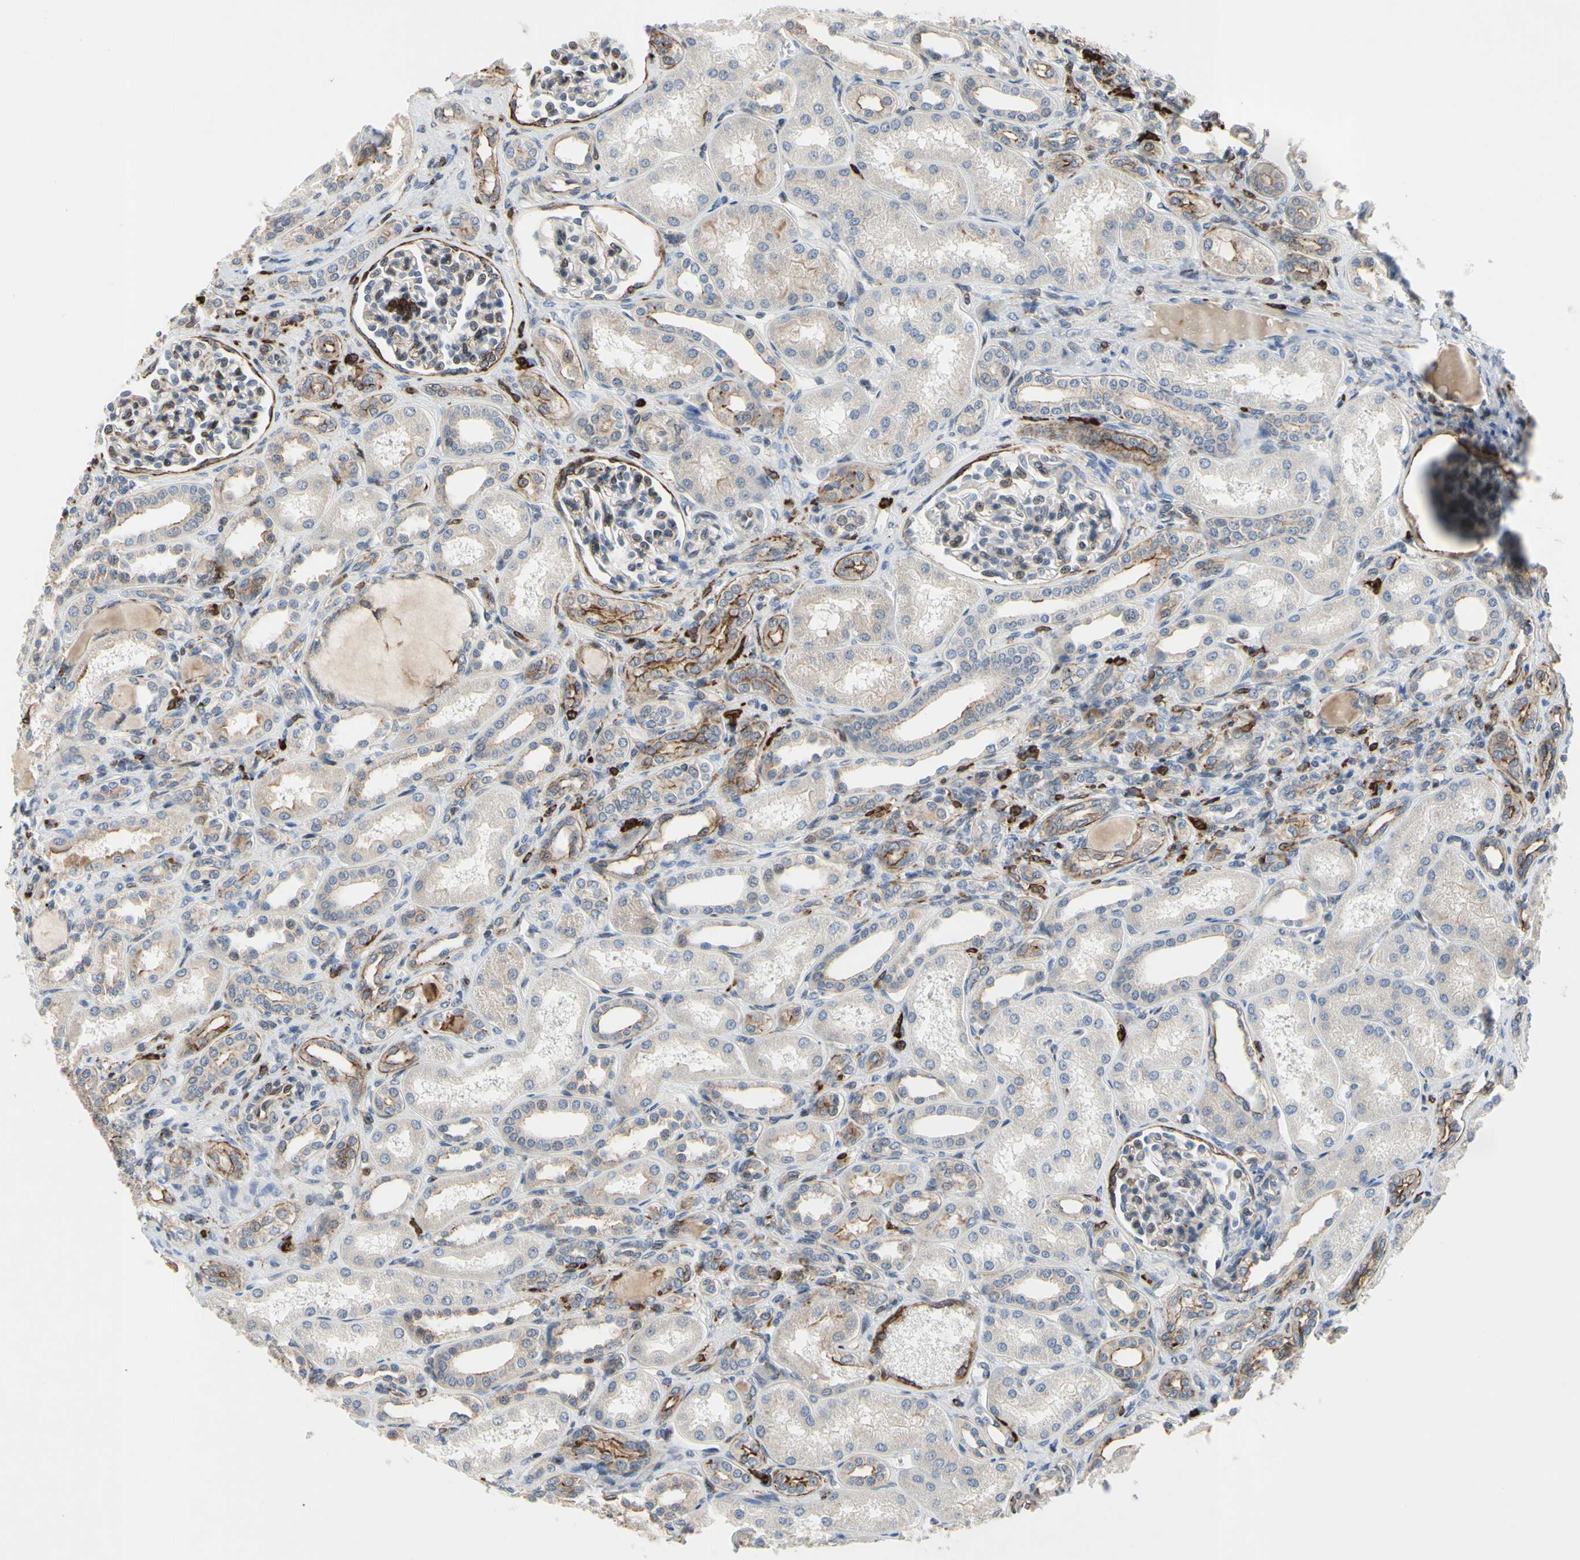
{"staining": {"intensity": "weak", "quantity": "<25%", "location": "cytoplasmic/membranous,nuclear"}, "tissue": "kidney", "cell_type": "Cells in glomeruli", "image_type": "normal", "snomed": [{"axis": "morphology", "description": "Normal tissue, NOS"}, {"axis": "topography", "description": "Kidney"}], "caption": "Immunohistochemistry (IHC) histopathology image of benign kidney stained for a protein (brown), which displays no positivity in cells in glomeruli.", "gene": "PLXNA2", "patient": {"sex": "male", "age": 7}}